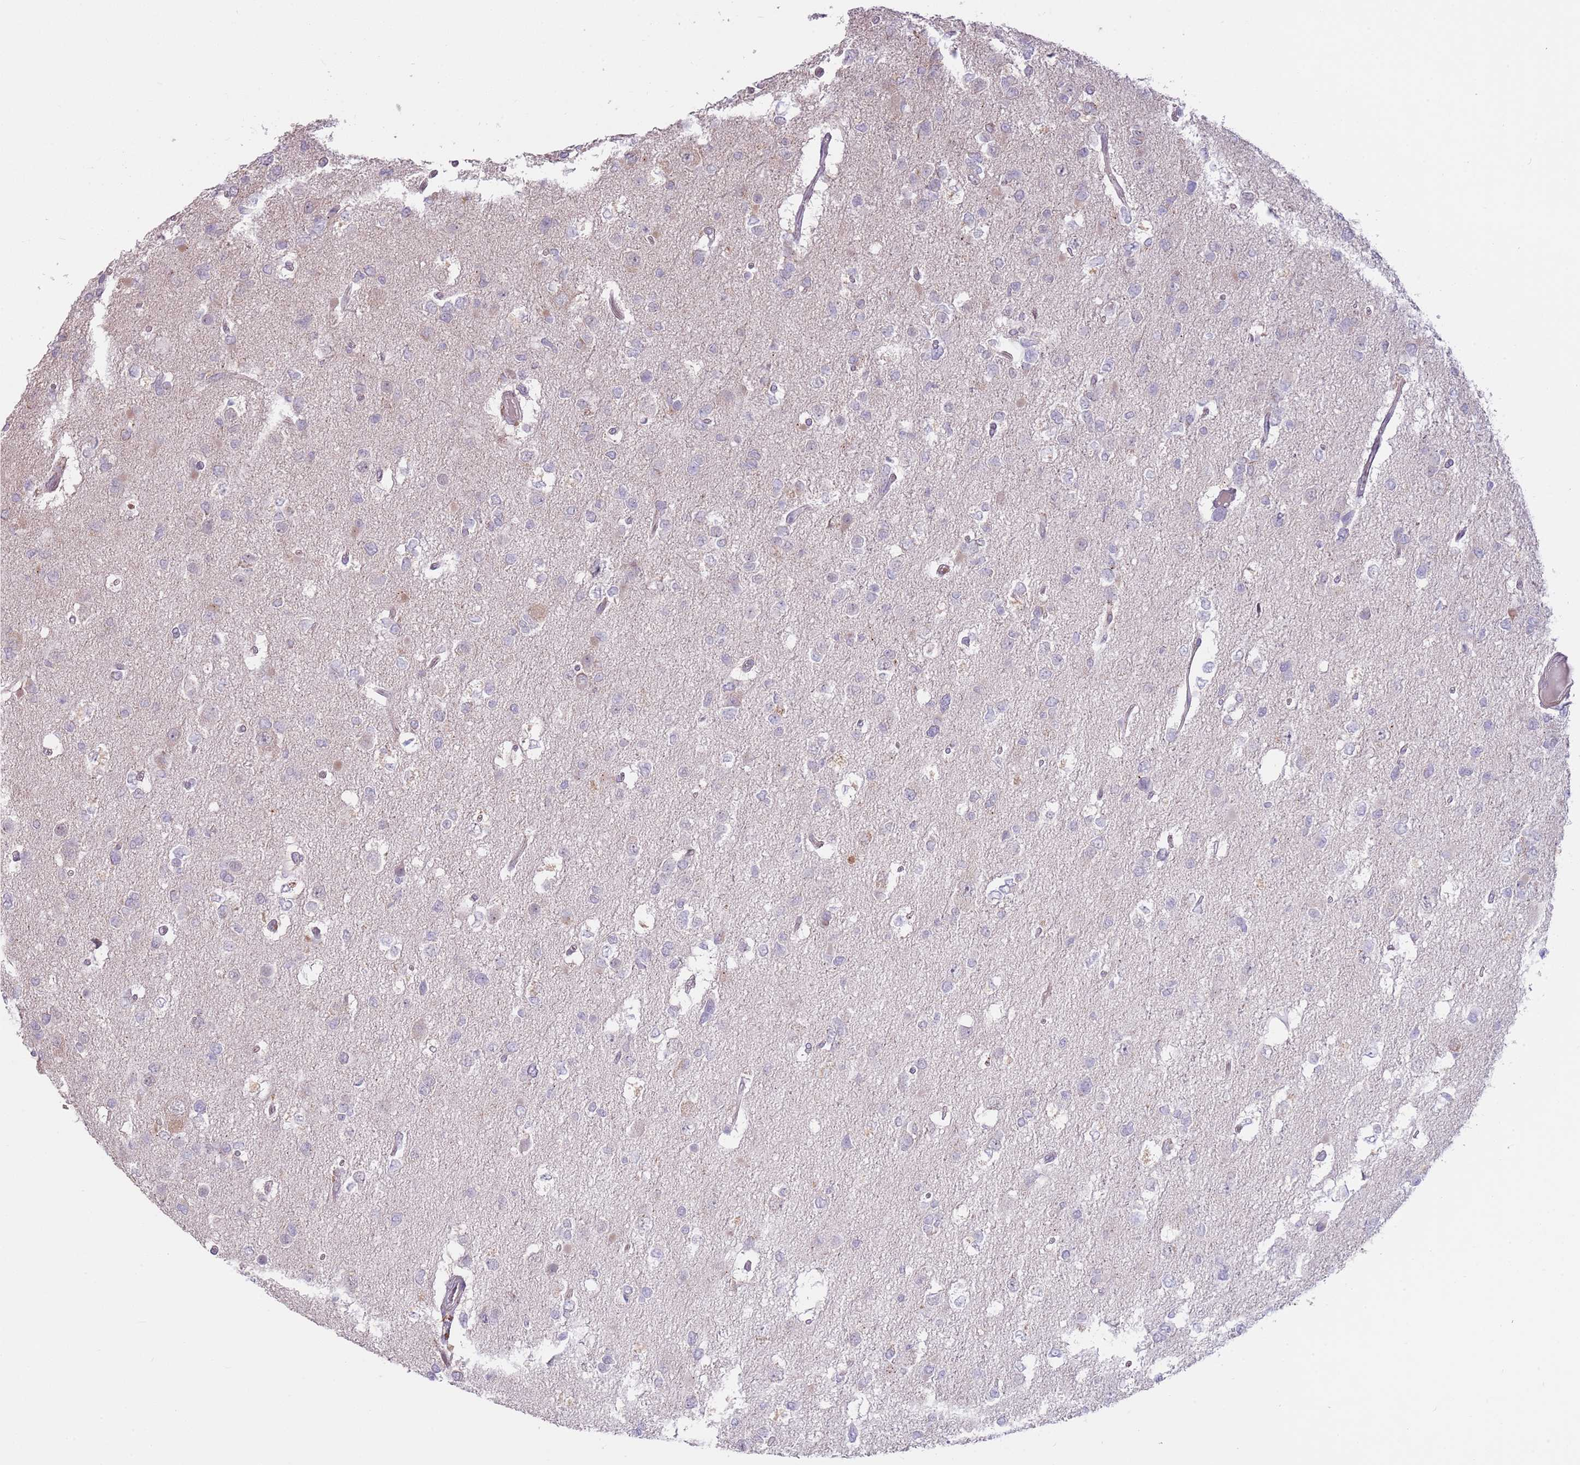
{"staining": {"intensity": "negative", "quantity": "none", "location": "none"}, "tissue": "glioma", "cell_type": "Tumor cells", "image_type": "cancer", "snomed": [{"axis": "morphology", "description": "Glioma, malignant, High grade"}, {"axis": "topography", "description": "Brain"}], "caption": "DAB (3,3'-diaminobenzidine) immunohistochemical staining of malignant glioma (high-grade) displays no significant staining in tumor cells.", "gene": "LDHD", "patient": {"sex": "male", "age": 53}}